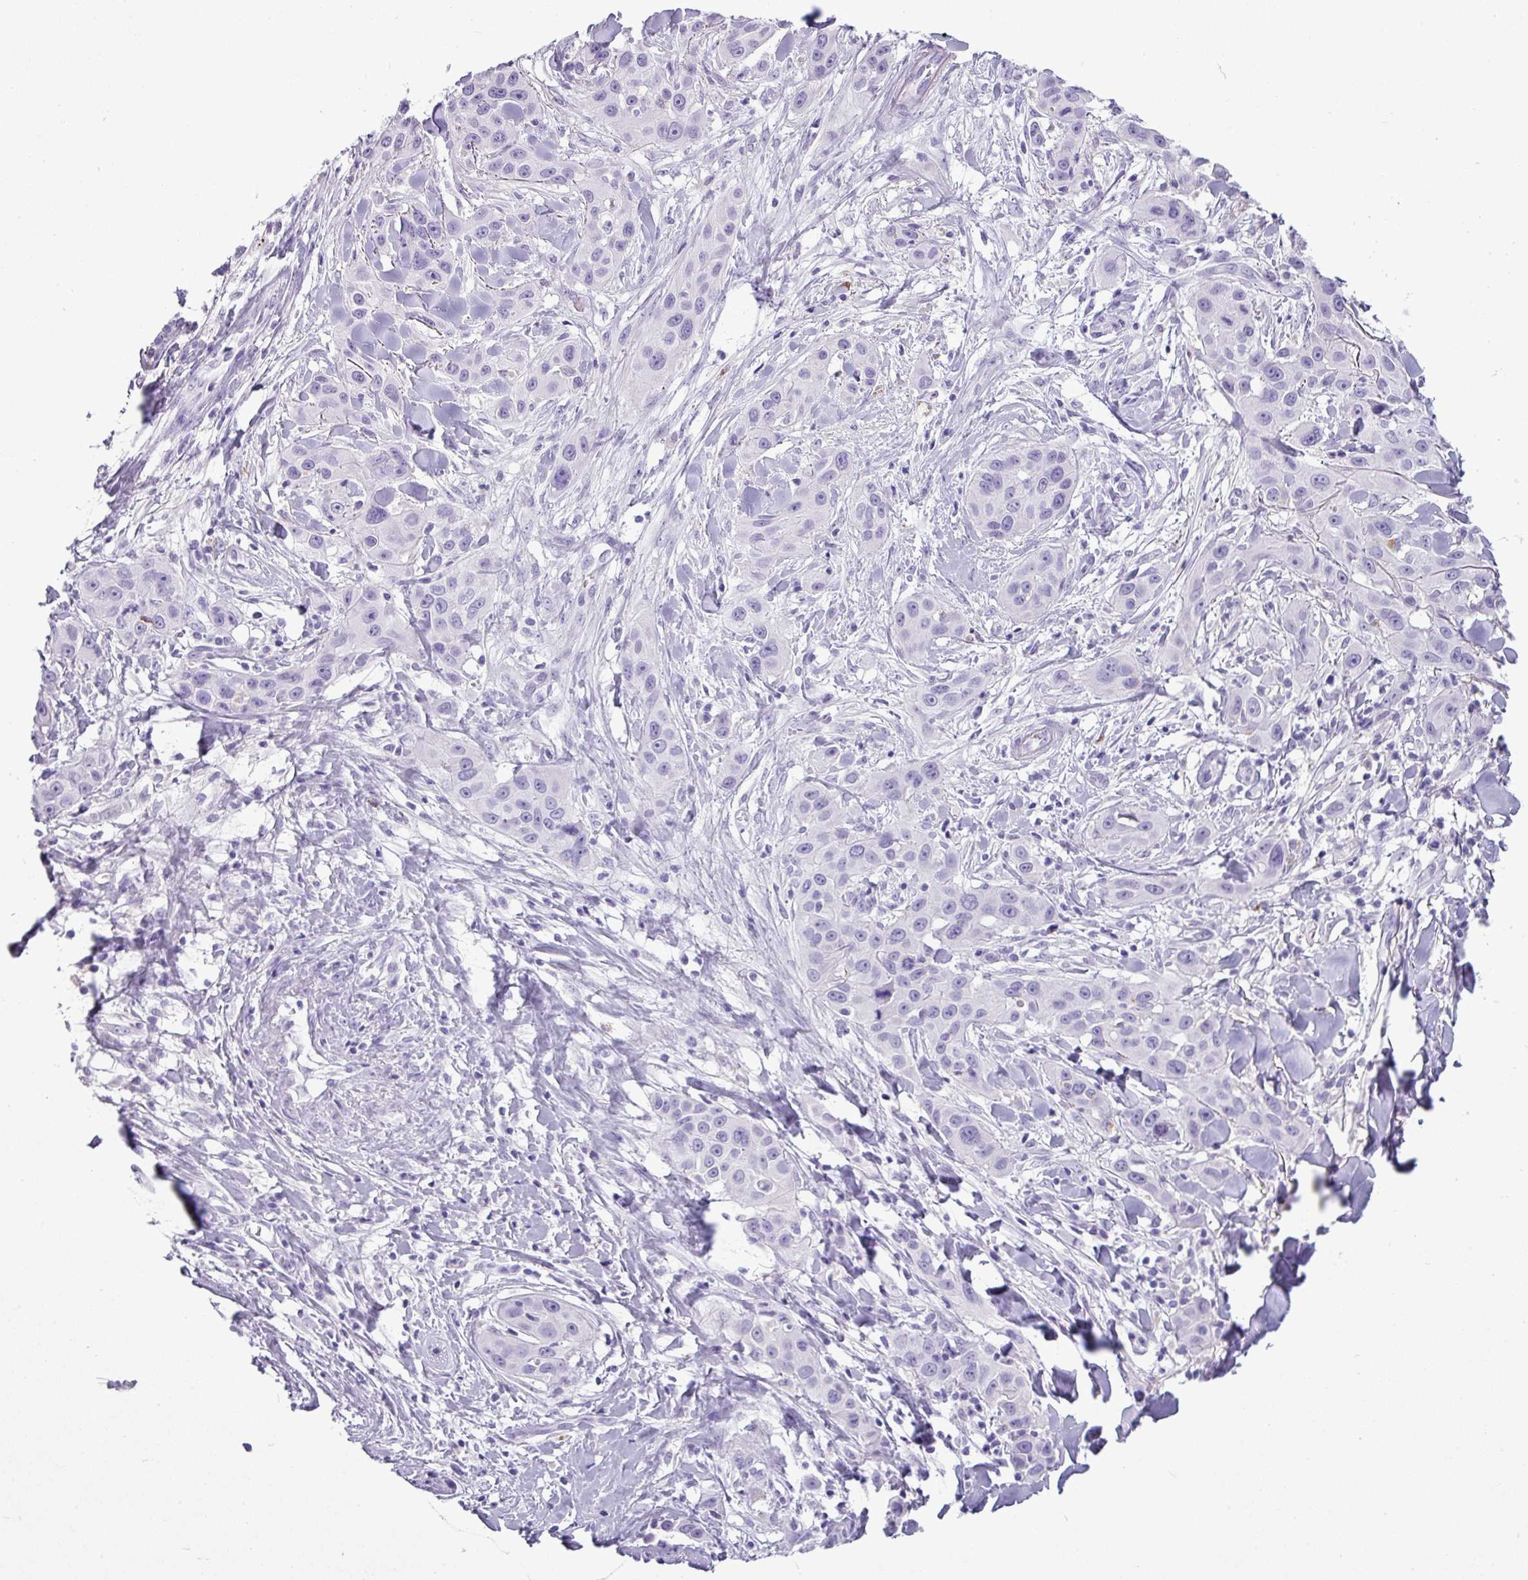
{"staining": {"intensity": "negative", "quantity": "none", "location": "none"}, "tissue": "skin cancer", "cell_type": "Tumor cells", "image_type": "cancer", "snomed": [{"axis": "morphology", "description": "Squamous cell carcinoma, NOS"}, {"axis": "topography", "description": "Skin"}], "caption": "DAB immunohistochemical staining of human squamous cell carcinoma (skin) exhibits no significant staining in tumor cells.", "gene": "RBMXL2", "patient": {"sex": "male", "age": 63}}